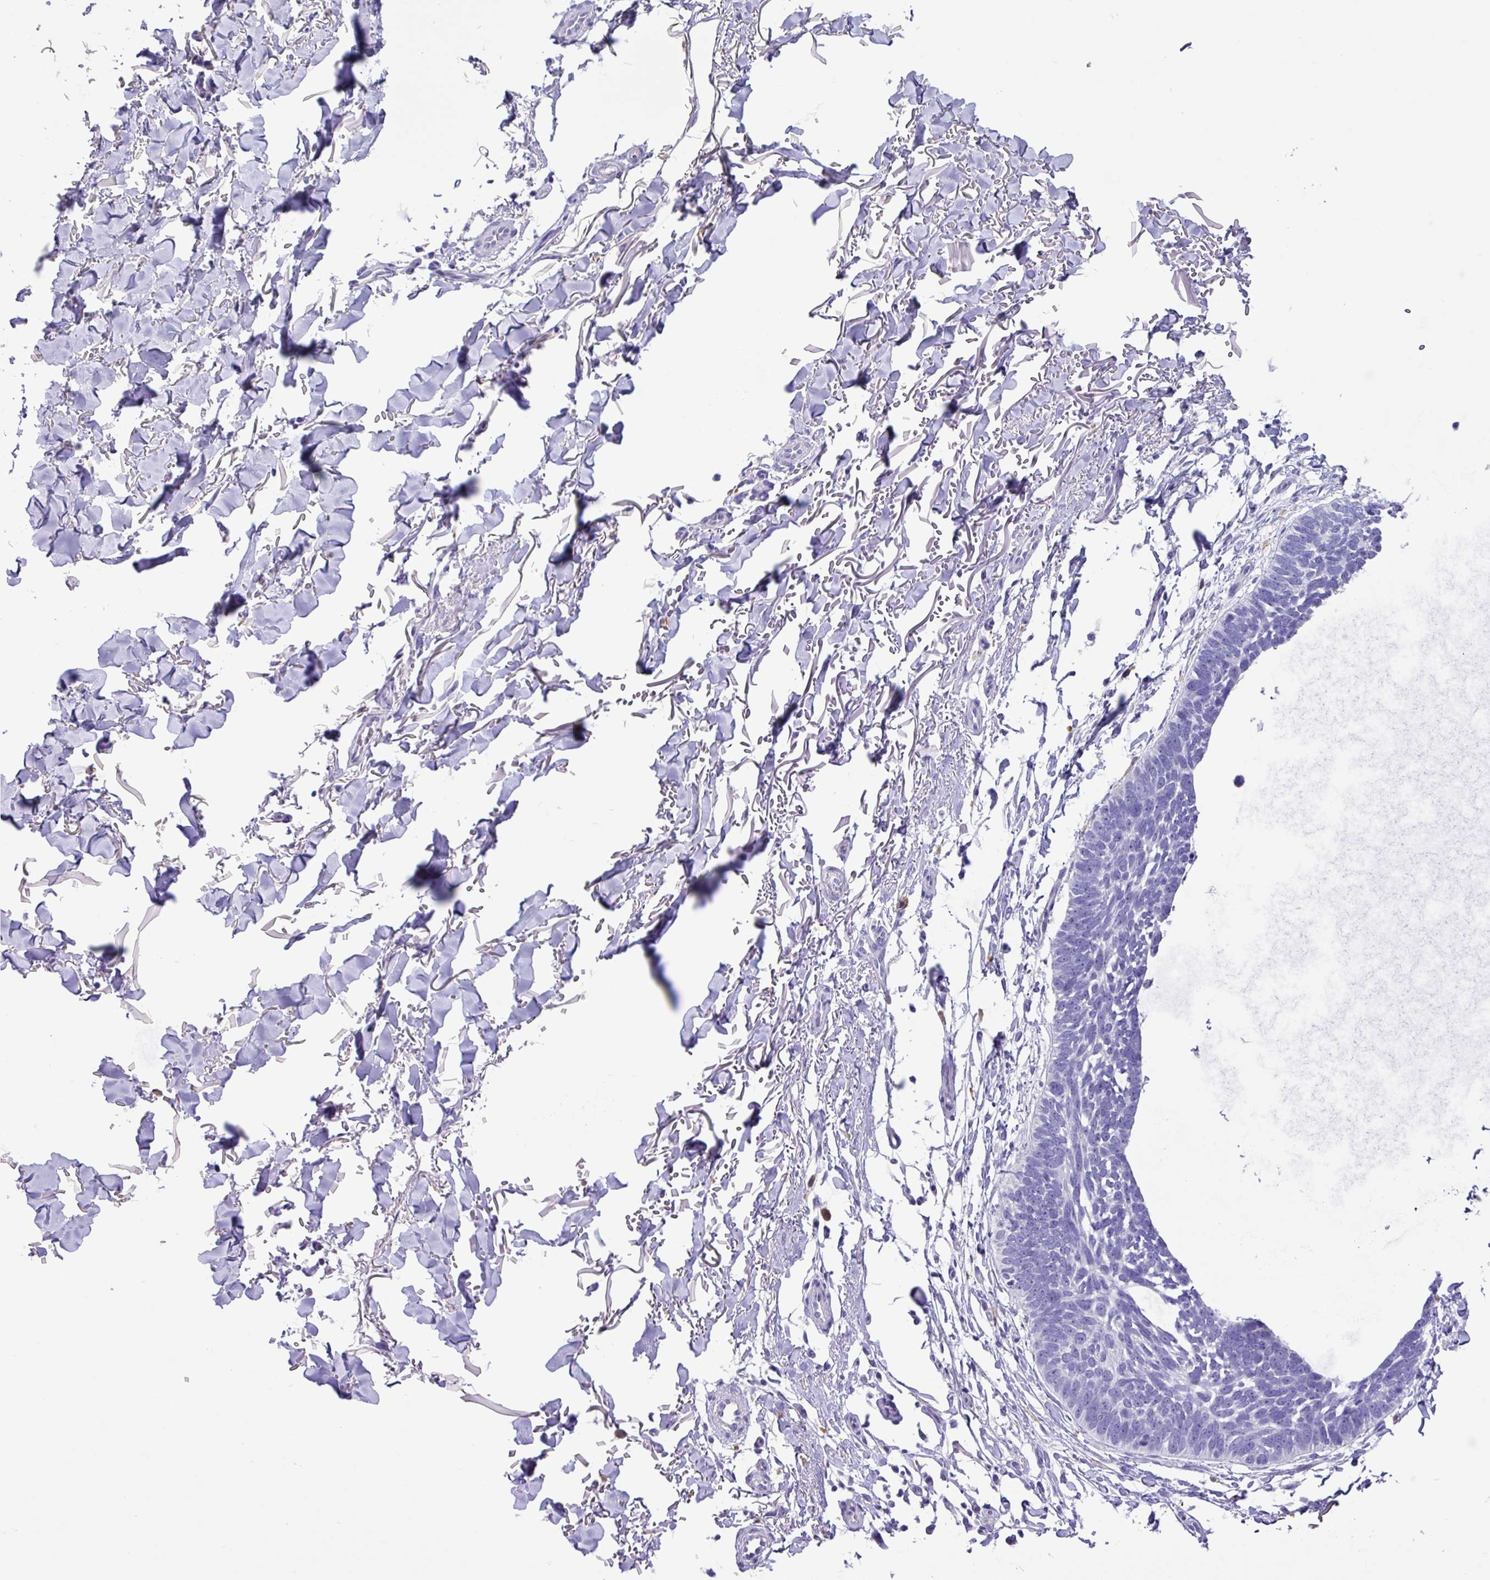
{"staining": {"intensity": "negative", "quantity": "none", "location": "none"}, "tissue": "skin cancer", "cell_type": "Tumor cells", "image_type": "cancer", "snomed": [{"axis": "morphology", "description": "Normal tissue, NOS"}, {"axis": "morphology", "description": "Basal cell carcinoma"}, {"axis": "topography", "description": "Skin"}], "caption": "Immunohistochemistry (IHC) histopathology image of skin cancer stained for a protein (brown), which reveals no positivity in tumor cells.", "gene": "MRM2", "patient": {"sex": "male", "age": 77}}